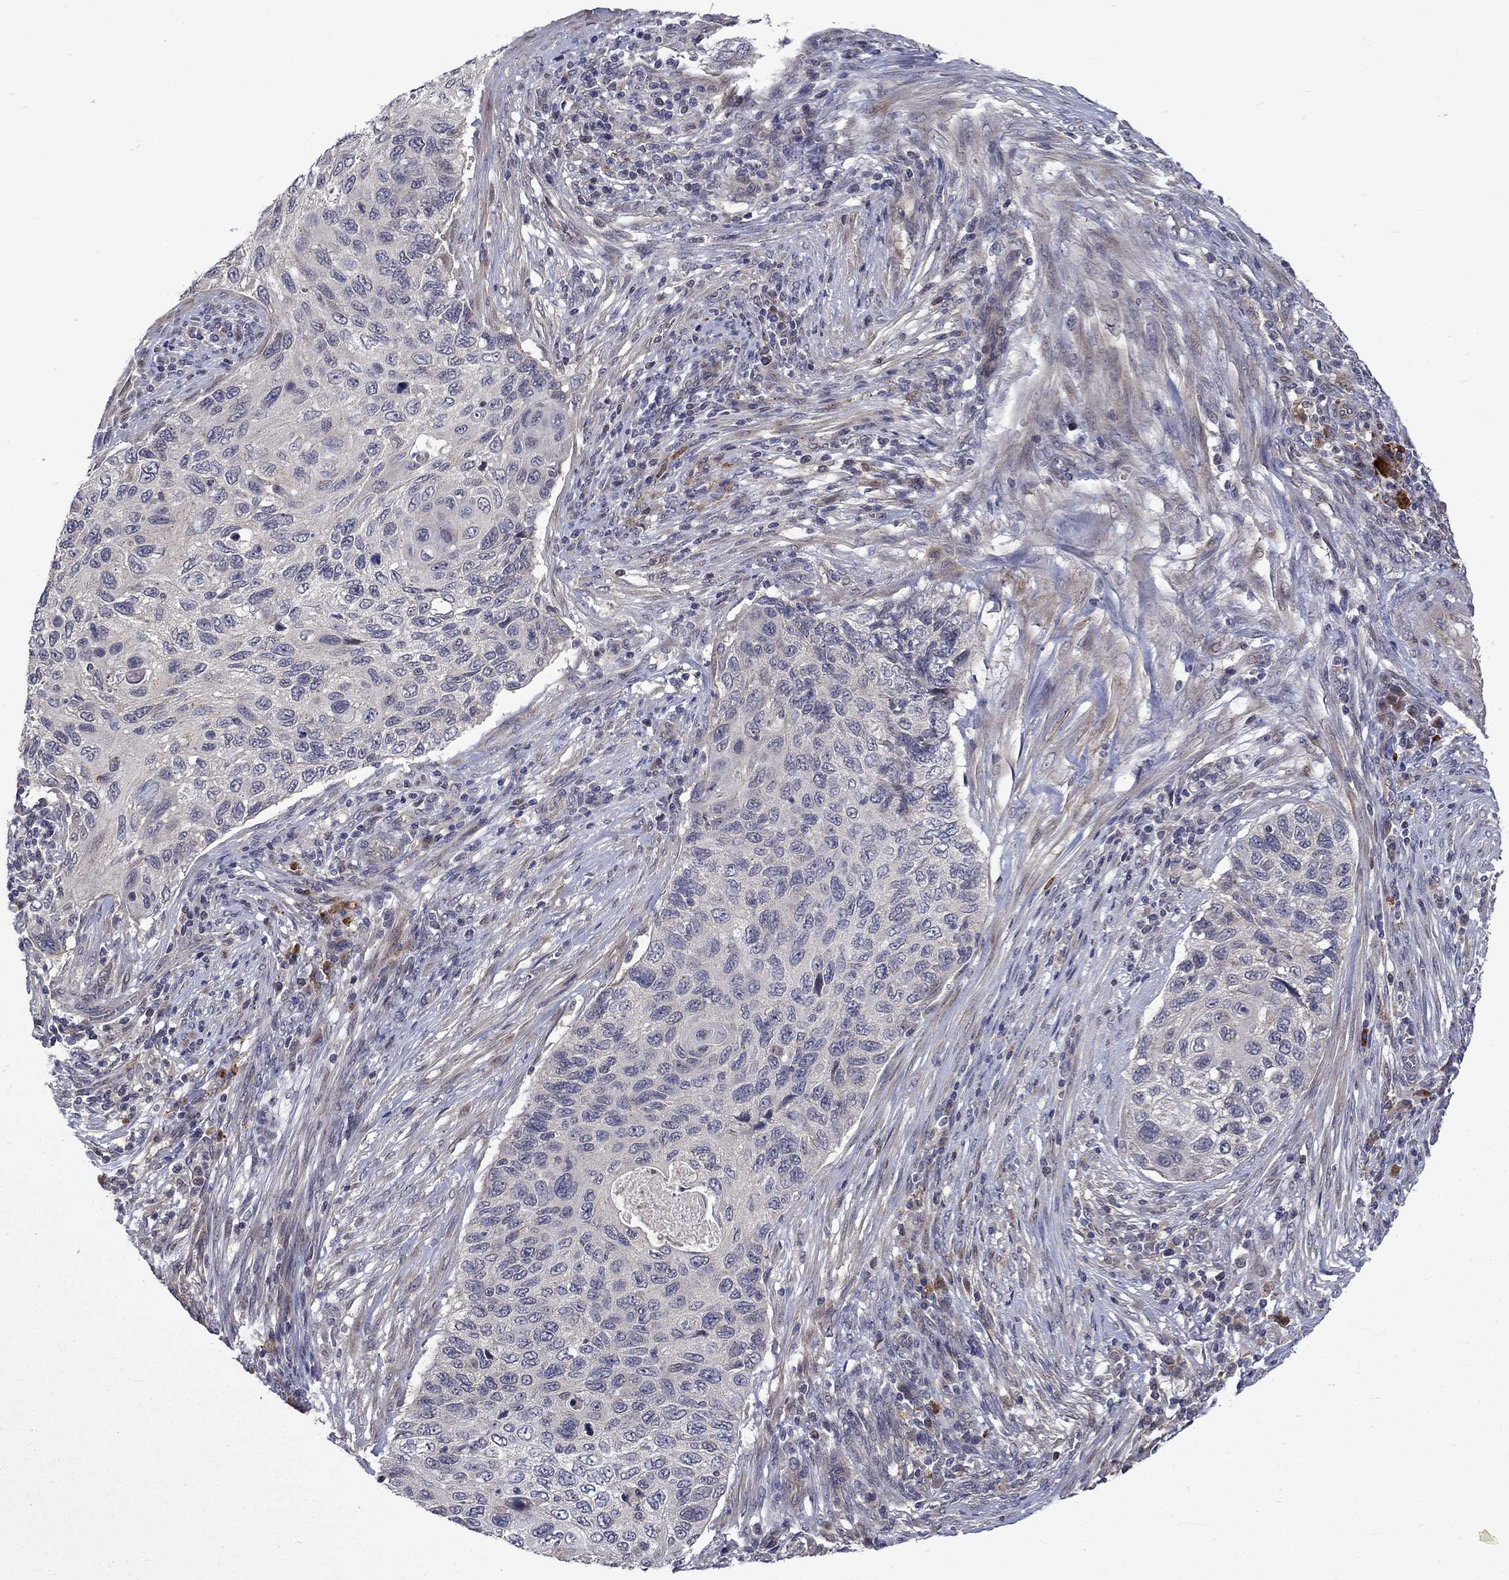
{"staining": {"intensity": "negative", "quantity": "none", "location": "none"}, "tissue": "cervical cancer", "cell_type": "Tumor cells", "image_type": "cancer", "snomed": [{"axis": "morphology", "description": "Squamous cell carcinoma, NOS"}, {"axis": "topography", "description": "Cervix"}], "caption": "There is no significant positivity in tumor cells of squamous cell carcinoma (cervical). (Brightfield microscopy of DAB IHC at high magnification).", "gene": "FAM3B", "patient": {"sex": "female", "age": 70}}